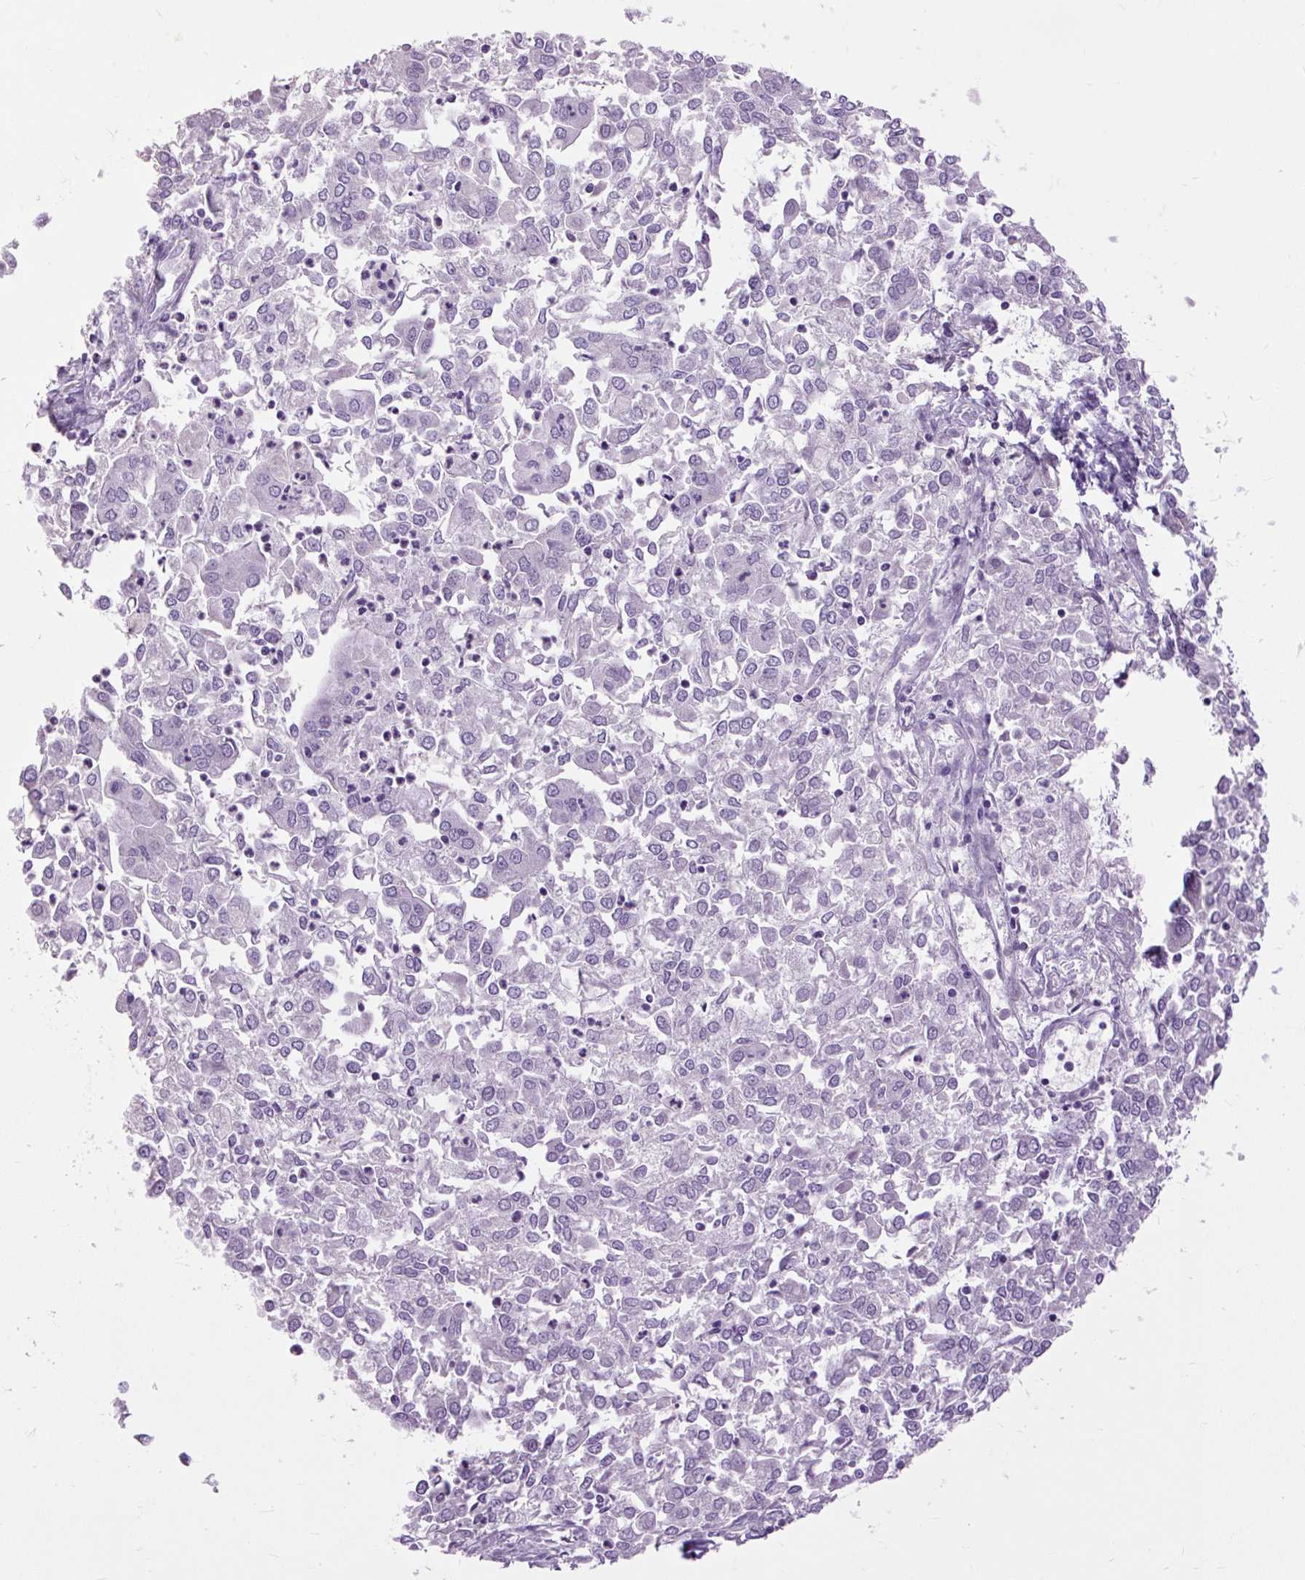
{"staining": {"intensity": "negative", "quantity": "none", "location": "none"}, "tissue": "endometrial cancer", "cell_type": "Tumor cells", "image_type": "cancer", "snomed": [{"axis": "morphology", "description": "Adenocarcinoma, NOS"}, {"axis": "topography", "description": "Endometrium"}], "caption": "Immunohistochemical staining of adenocarcinoma (endometrial) exhibits no significant expression in tumor cells. (IHC, brightfield microscopy, high magnification).", "gene": "FABP7", "patient": {"sex": "female", "age": 57}}